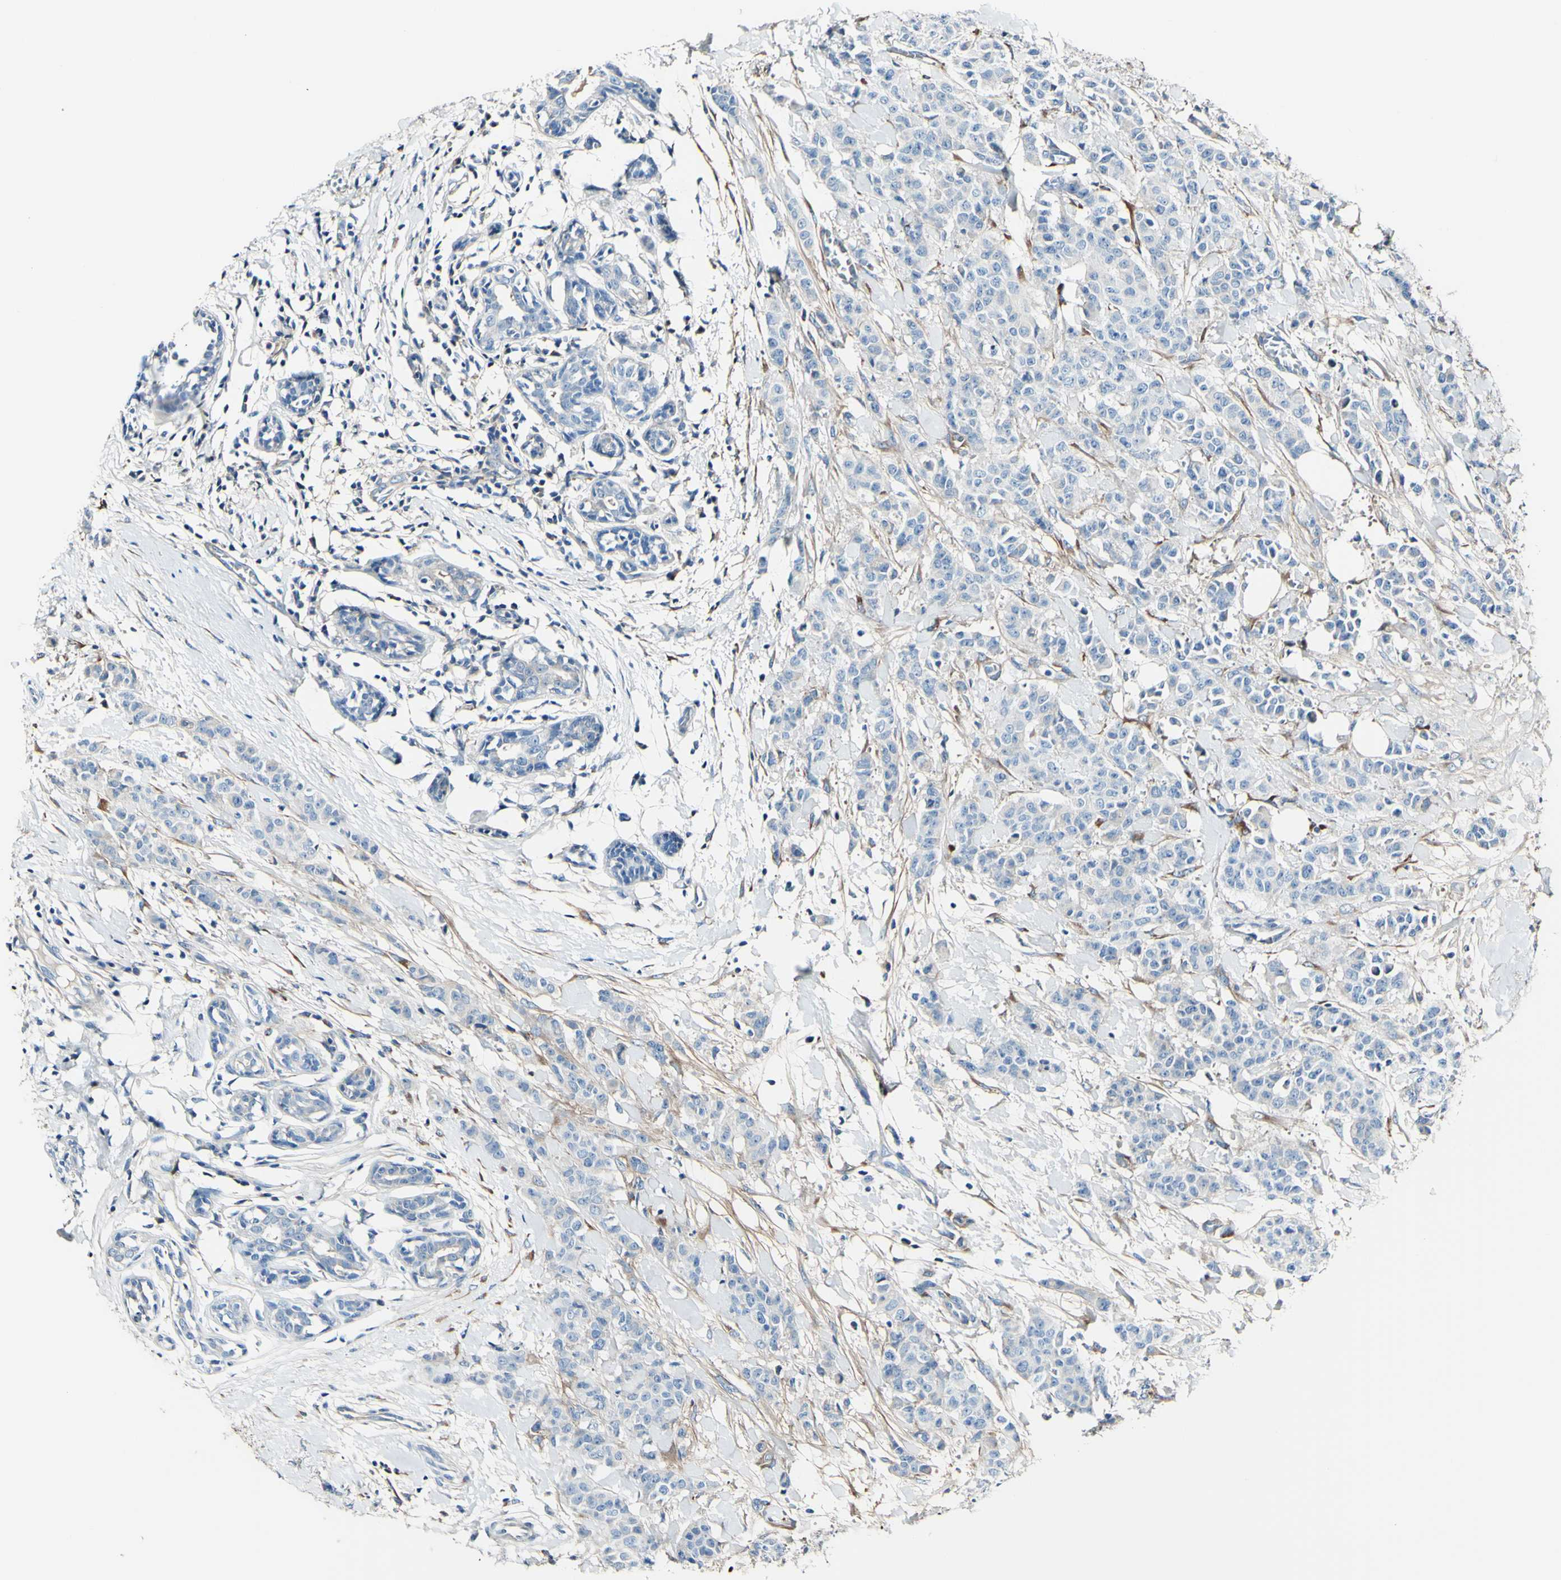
{"staining": {"intensity": "negative", "quantity": "none", "location": "none"}, "tissue": "breast cancer", "cell_type": "Tumor cells", "image_type": "cancer", "snomed": [{"axis": "morphology", "description": "Normal tissue, NOS"}, {"axis": "morphology", "description": "Duct carcinoma"}, {"axis": "topography", "description": "Breast"}], "caption": "High power microscopy photomicrograph of an immunohistochemistry (IHC) photomicrograph of breast cancer, revealing no significant expression in tumor cells.", "gene": "COL6A3", "patient": {"sex": "female", "age": 40}}